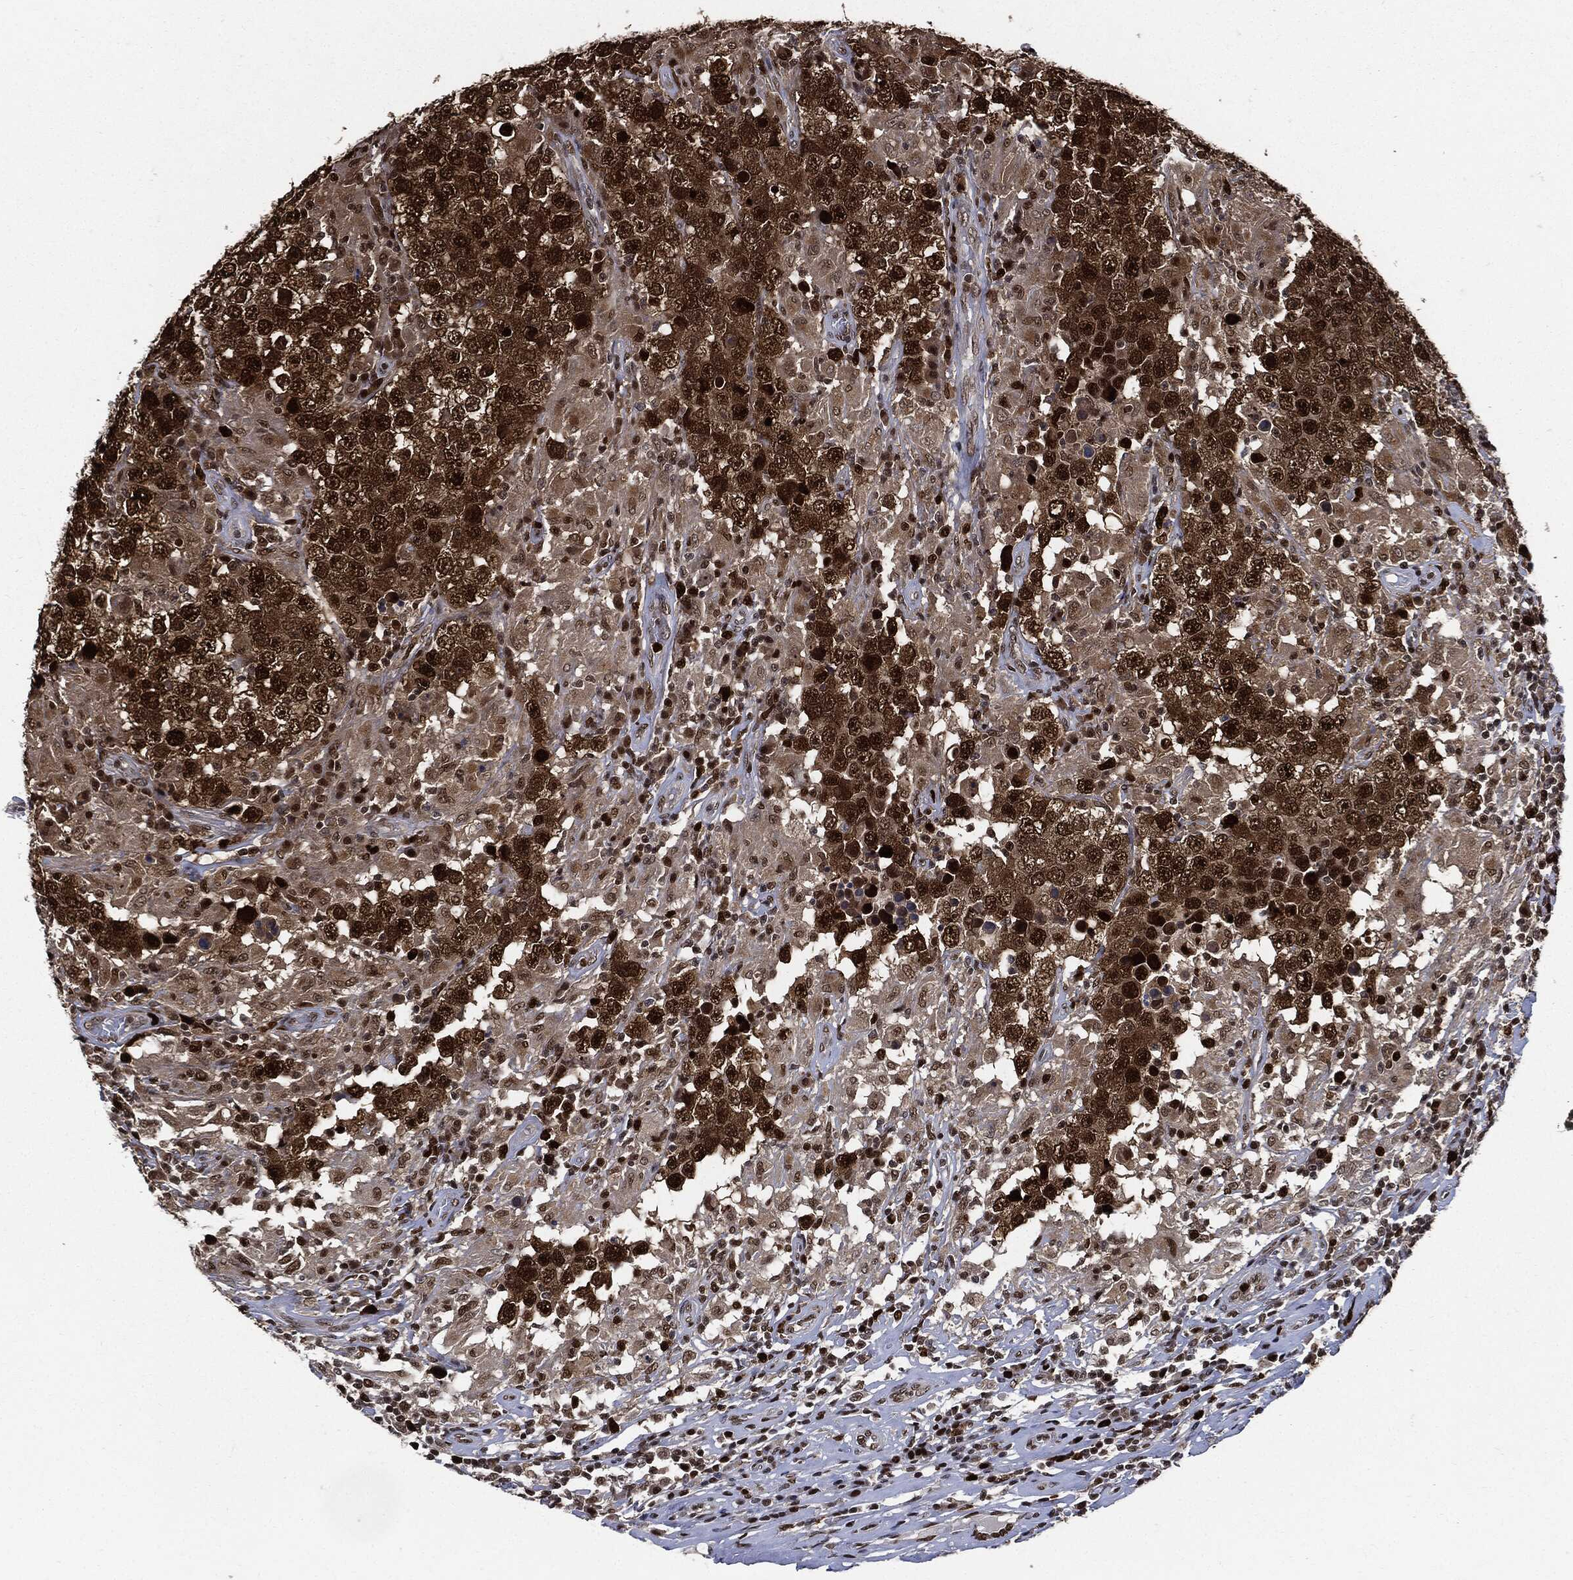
{"staining": {"intensity": "strong", "quantity": ">75%", "location": "cytoplasmic/membranous,nuclear"}, "tissue": "testis cancer", "cell_type": "Tumor cells", "image_type": "cancer", "snomed": [{"axis": "morphology", "description": "Seminoma, NOS"}, {"axis": "morphology", "description": "Carcinoma, Embryonal, NOS"}, {"axis": "topography", "description": "Testis"}], "caption": "Protein analysis of embryonal carcinoma (testis) tissue shows strong cytoplasmic/membranous and nuclear positivity in about >75% of tumor cells.", "gene": "PCNA", "patient": {"sex": "male", "age": 41}}